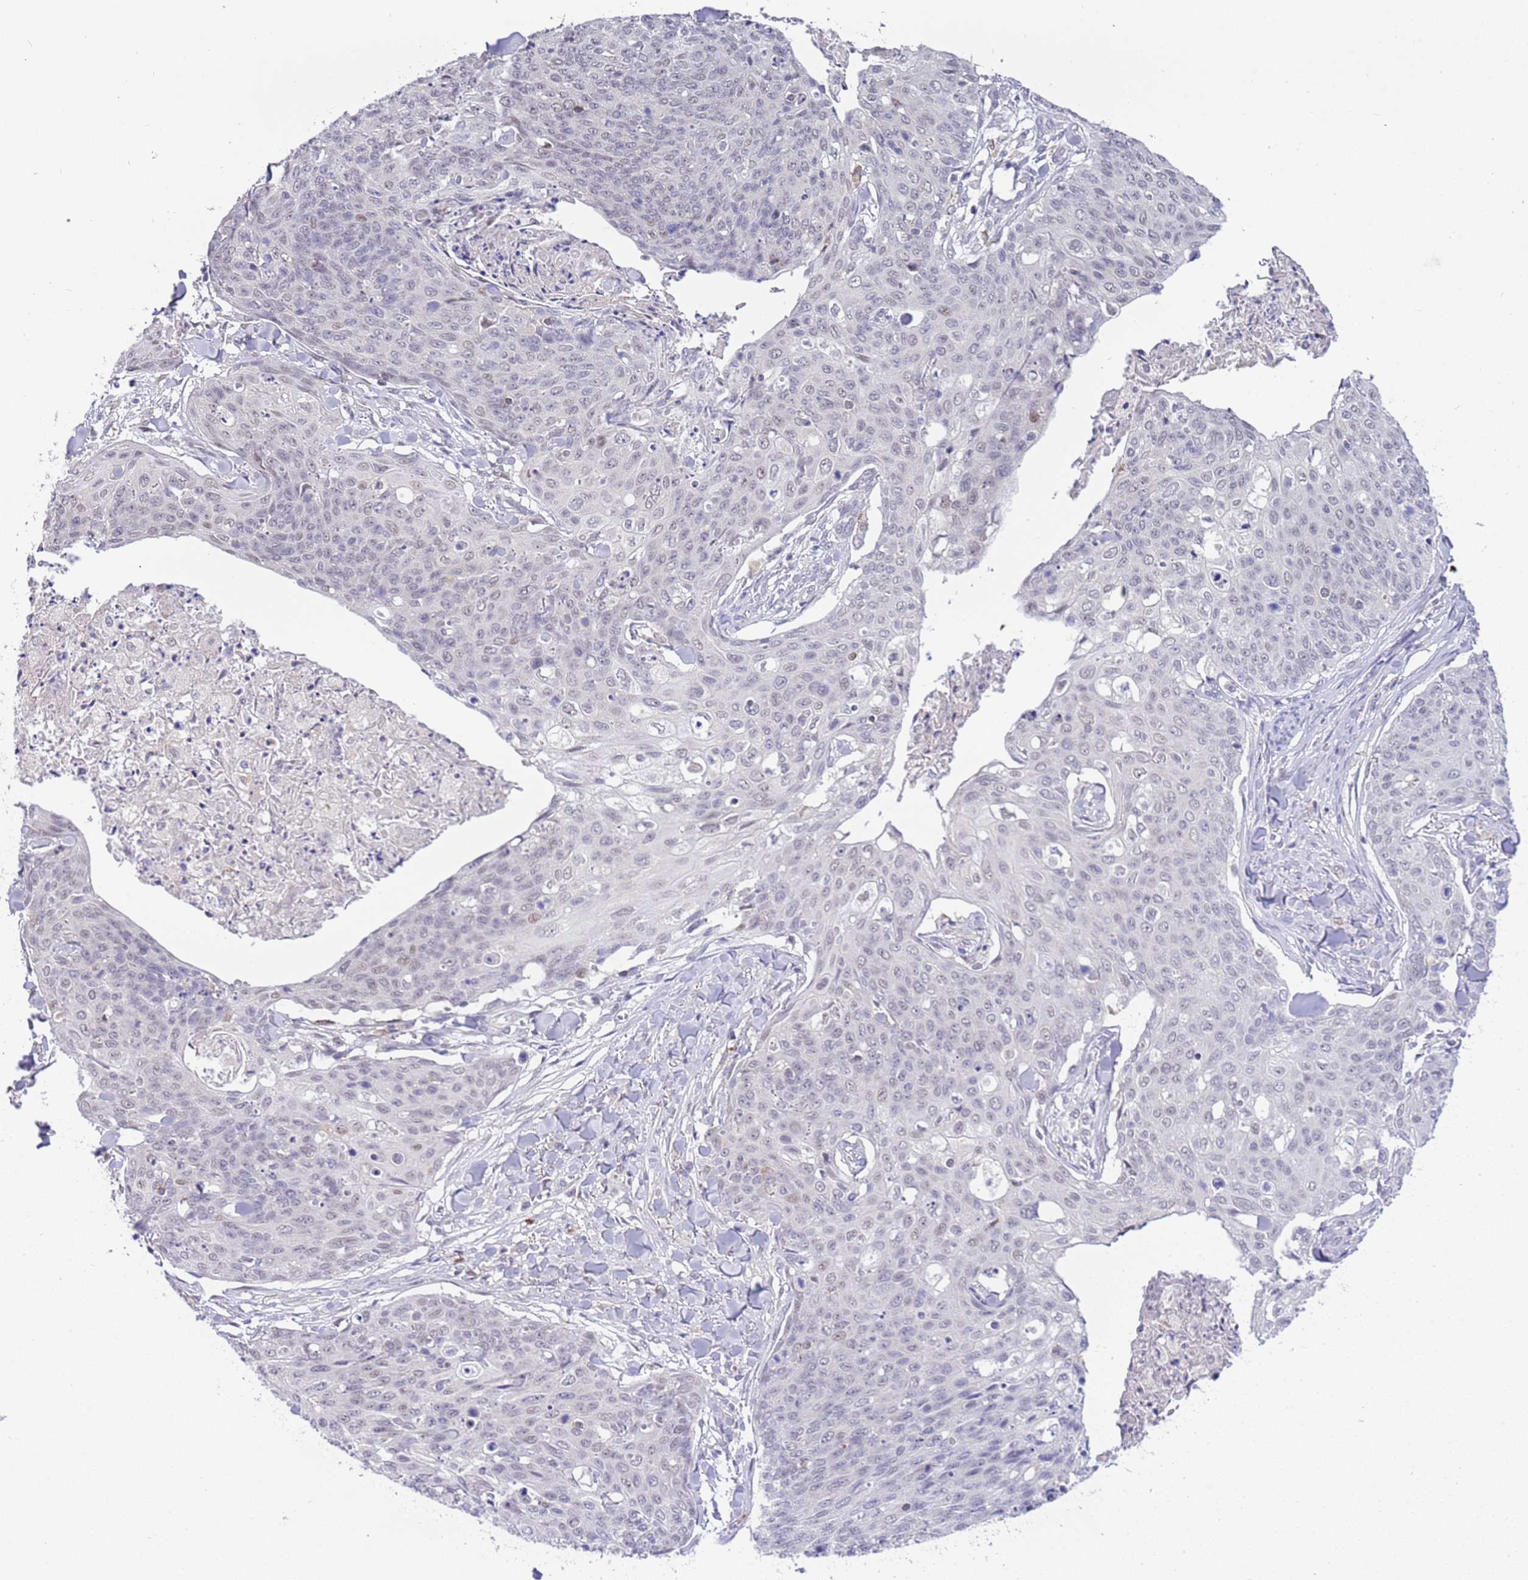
{"staining": {"intensity": "negative", "quantity": "none", "location": "none"}, "tissue": "skin cancer", "cell_type": "Tumor cells", "image_type": "cancer", "snomed": [{"axis": "morphology", "description": "Squamous cell carcinoma, NOS"}, {"axis": "topography", "description": "Skin"}, {"axis": "topography", "description": "Vulva"}], "caption": "Tumor cells show no significant staining in skin cancer.", "gene": "MAGEF1", "patient": {"sex": "female", "age": 85}}